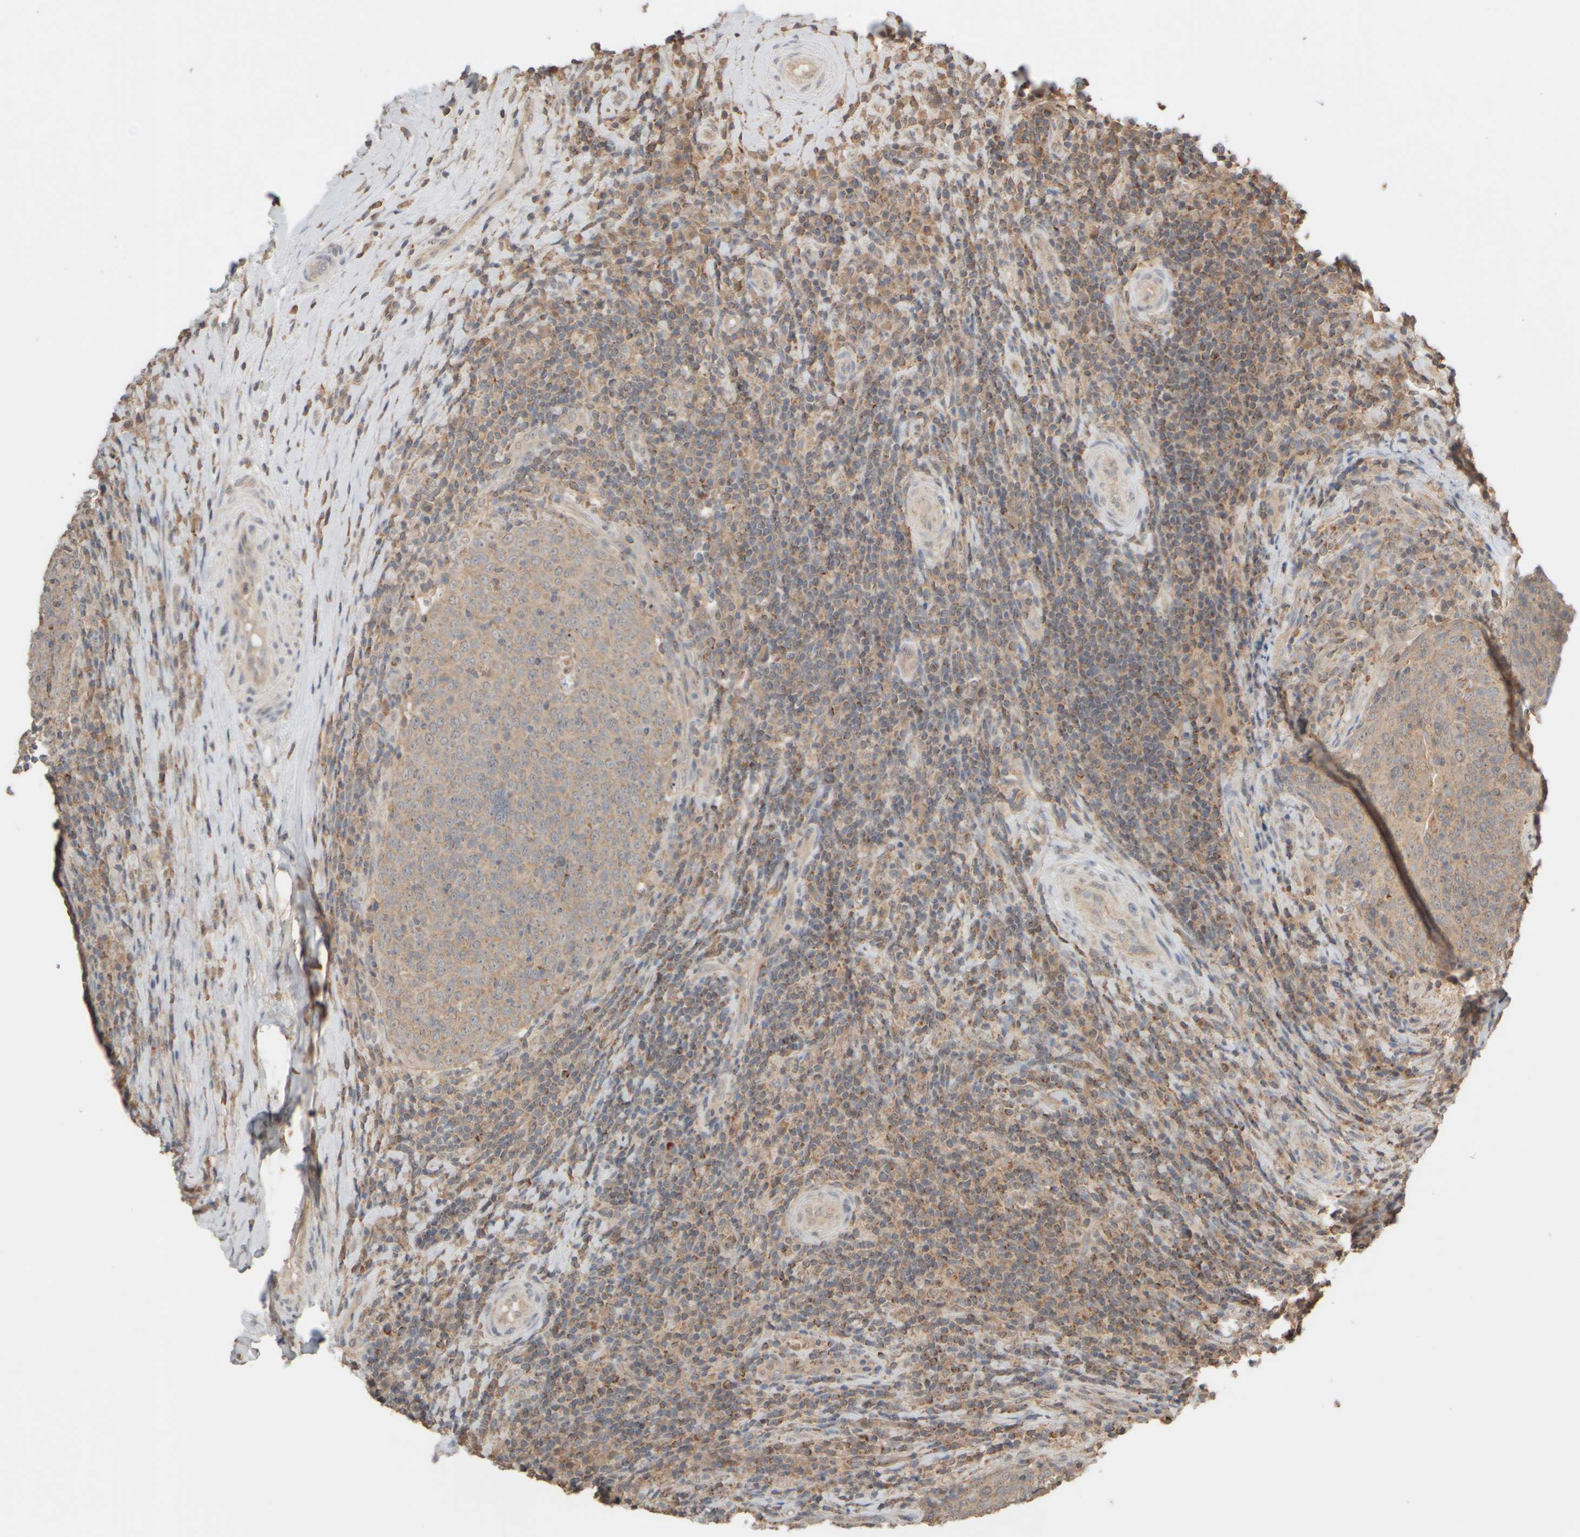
{"staining": {"intensity": "weak", "quantity": ">75%", "location": "cytoplasmic/membranous"}, "tissue": "head and neck cancer", "cell_type": "Tumor cells", "image_type": "cancer", "snomed": [{"axis": "morphology", "description": "Squamous cell carcinoma, NOS"}, {"axis": "morphology", "description": "Squamous cell carcinoma, metastatic, NOS"}, {"axis": "topography", "description": "Lymph node"}, {"axis": "topography", "description": "Head-Neck"}], "caption": "Immunohistochemical staining of metastatic squamous cell carcinoma (head and neck) shows low levels of weak cytoplasmic/membranous expression in about >75% of tumor cells.", "gene": "EIF2B3", "patient": {"sex": "male", "age": 62}}